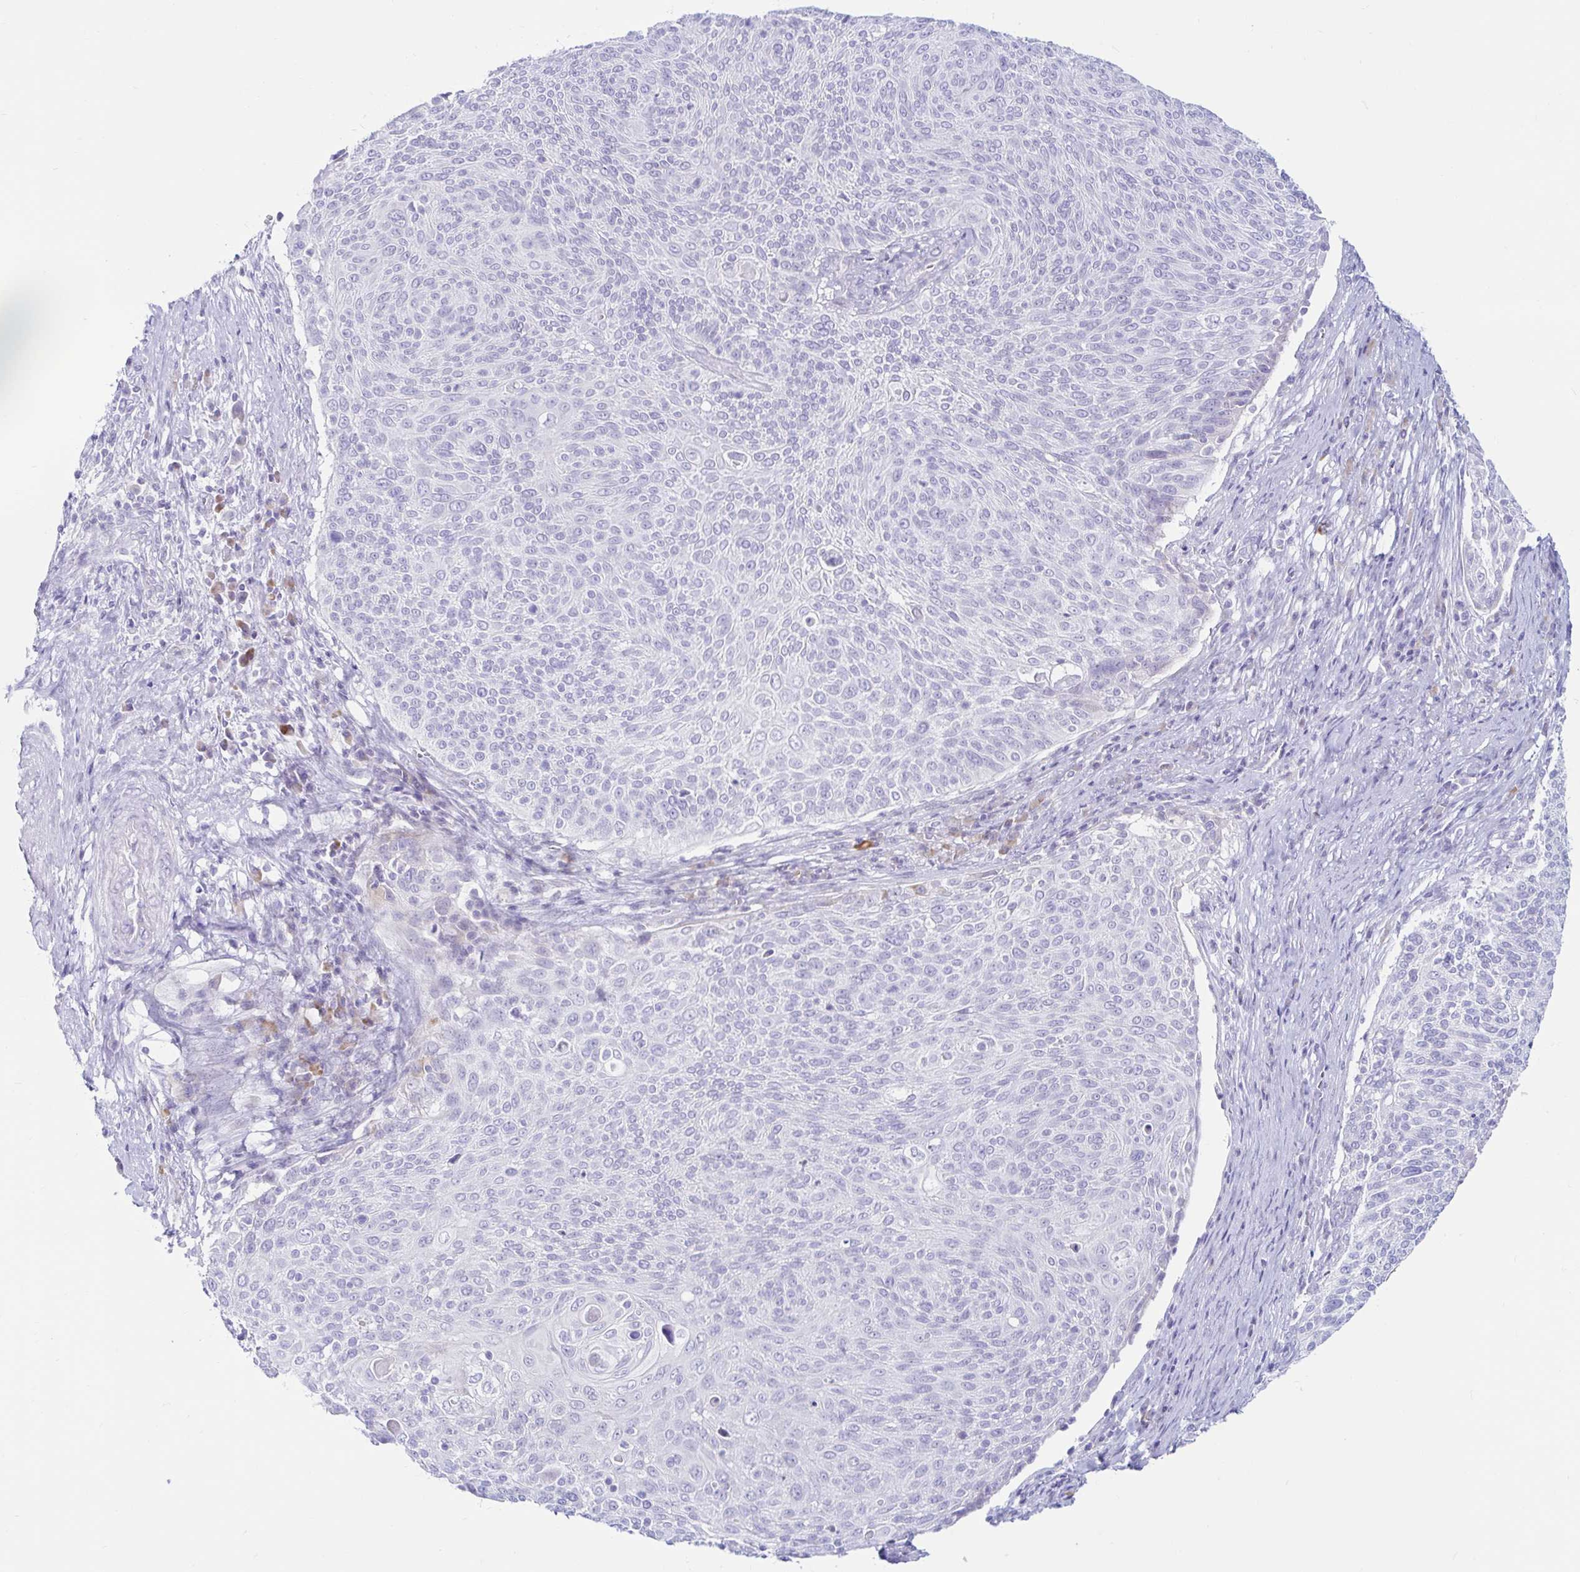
{"staining": {"intensity": "negative", "quantity": "none", "location": "none"}, "tissue": "cervical cancer", "cell_type": "Tumor cells", "image_type": "cancer", "snomed": [{"axis": "morphology", "description": "Squamous cell carcinoma, NOS"}, {"axis": "topography", "description": "Cervix"}], "caption": "Immunohistochemistry histopathology image of human squamous cell carcinoma (cervical) stained for a protein (brown), which demonstrates no expression in tumor cells.", "gene": "BEST1", "patient": {"sex": "female", "age": 31}}